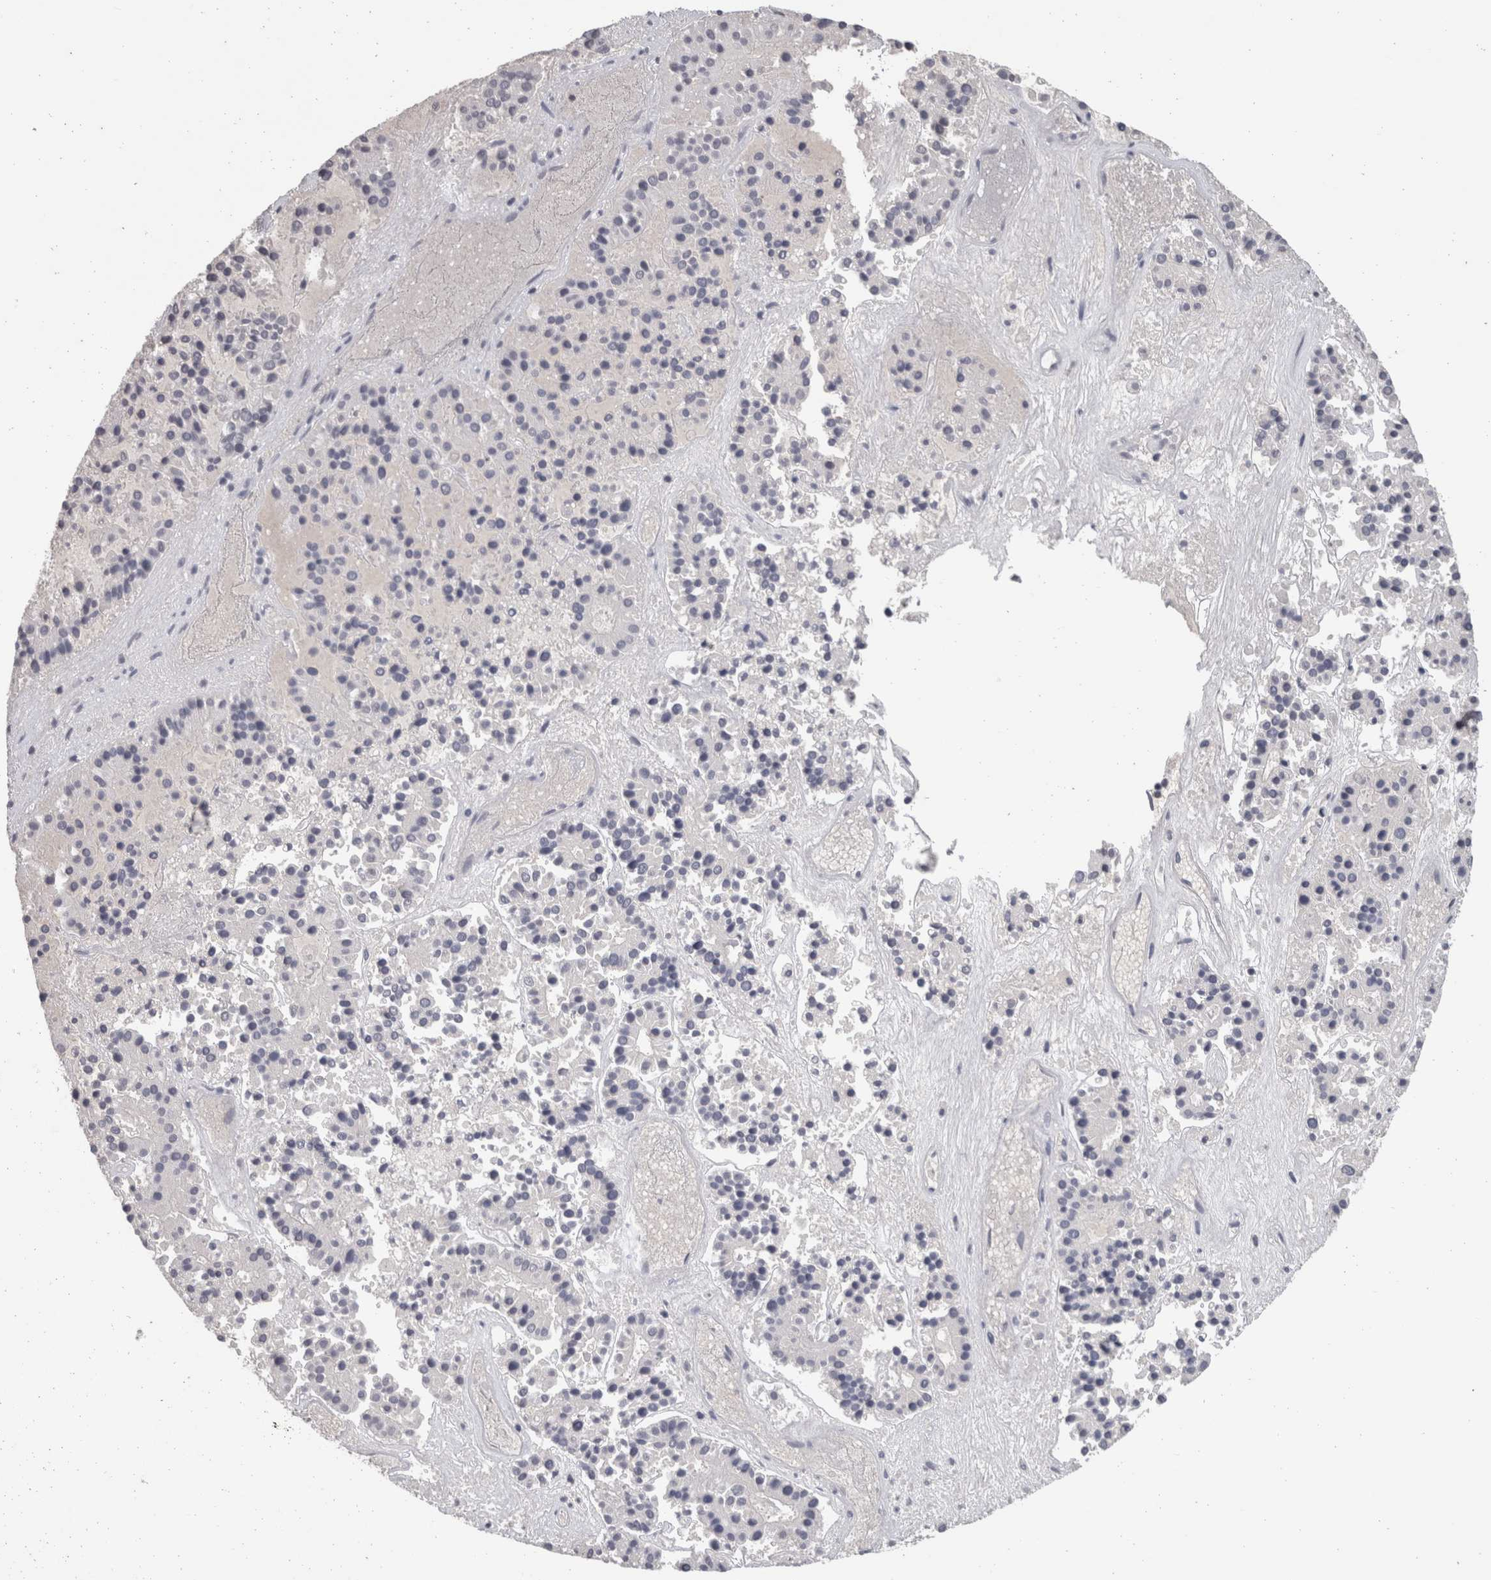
{"staining": {"intensity": "negative", "quantity": "none", "location": "none"}, "tissue": "pancreatic cancer", "cell_type": "Tumor cells", "image_type": "cancer", "snomed": [{"axis": "morphology", "description": "Adenocarcinoma, NOS"}, {"axis": "topography", "description": "Pancreas"}], "caption": "The immunohistochemistry (IHC) photomicrograph has no significant positivity in tumor cells of pancreatic cancer tissue.", "gene": "DDX17", "patient": {"sex": "male", "age": 50}}